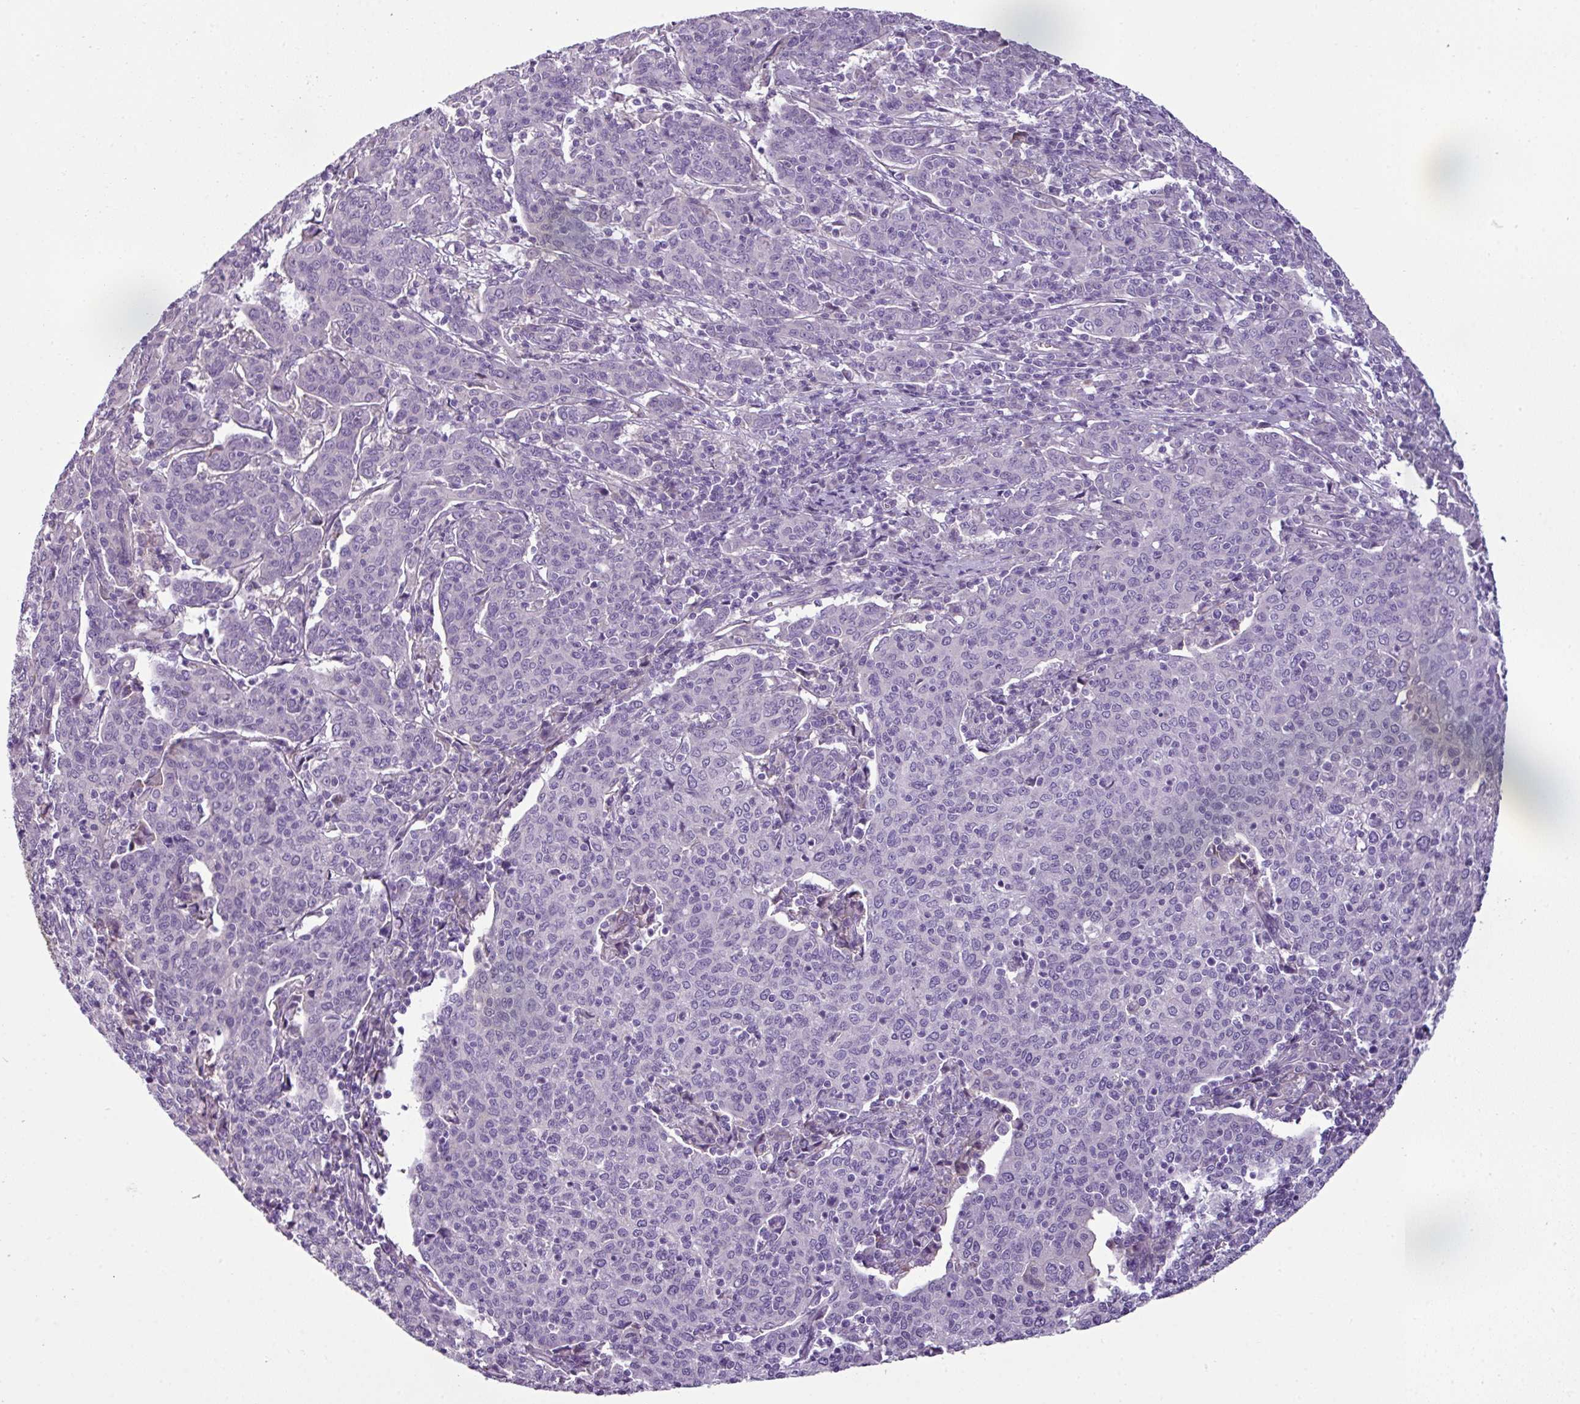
{"staining": {"intensity": "negative", "quantity": "none", "location": "none"}, "tissue": "cervical cancer", "cell_type": "Tumor cells", "image_type": "cancer", "snomed": [{"axis": "morphology", "description": "Squamous cell carcinoma, NOS"}, {"axis": "topography", "description": "Cervix"}], "caption": "This is an IHC histopathology image of human squamous cell carcinoma (cervical). There is no expression in tumor cells.", "gene": "TMEM178B", "patient": {"sex": "female", "age": 67}}